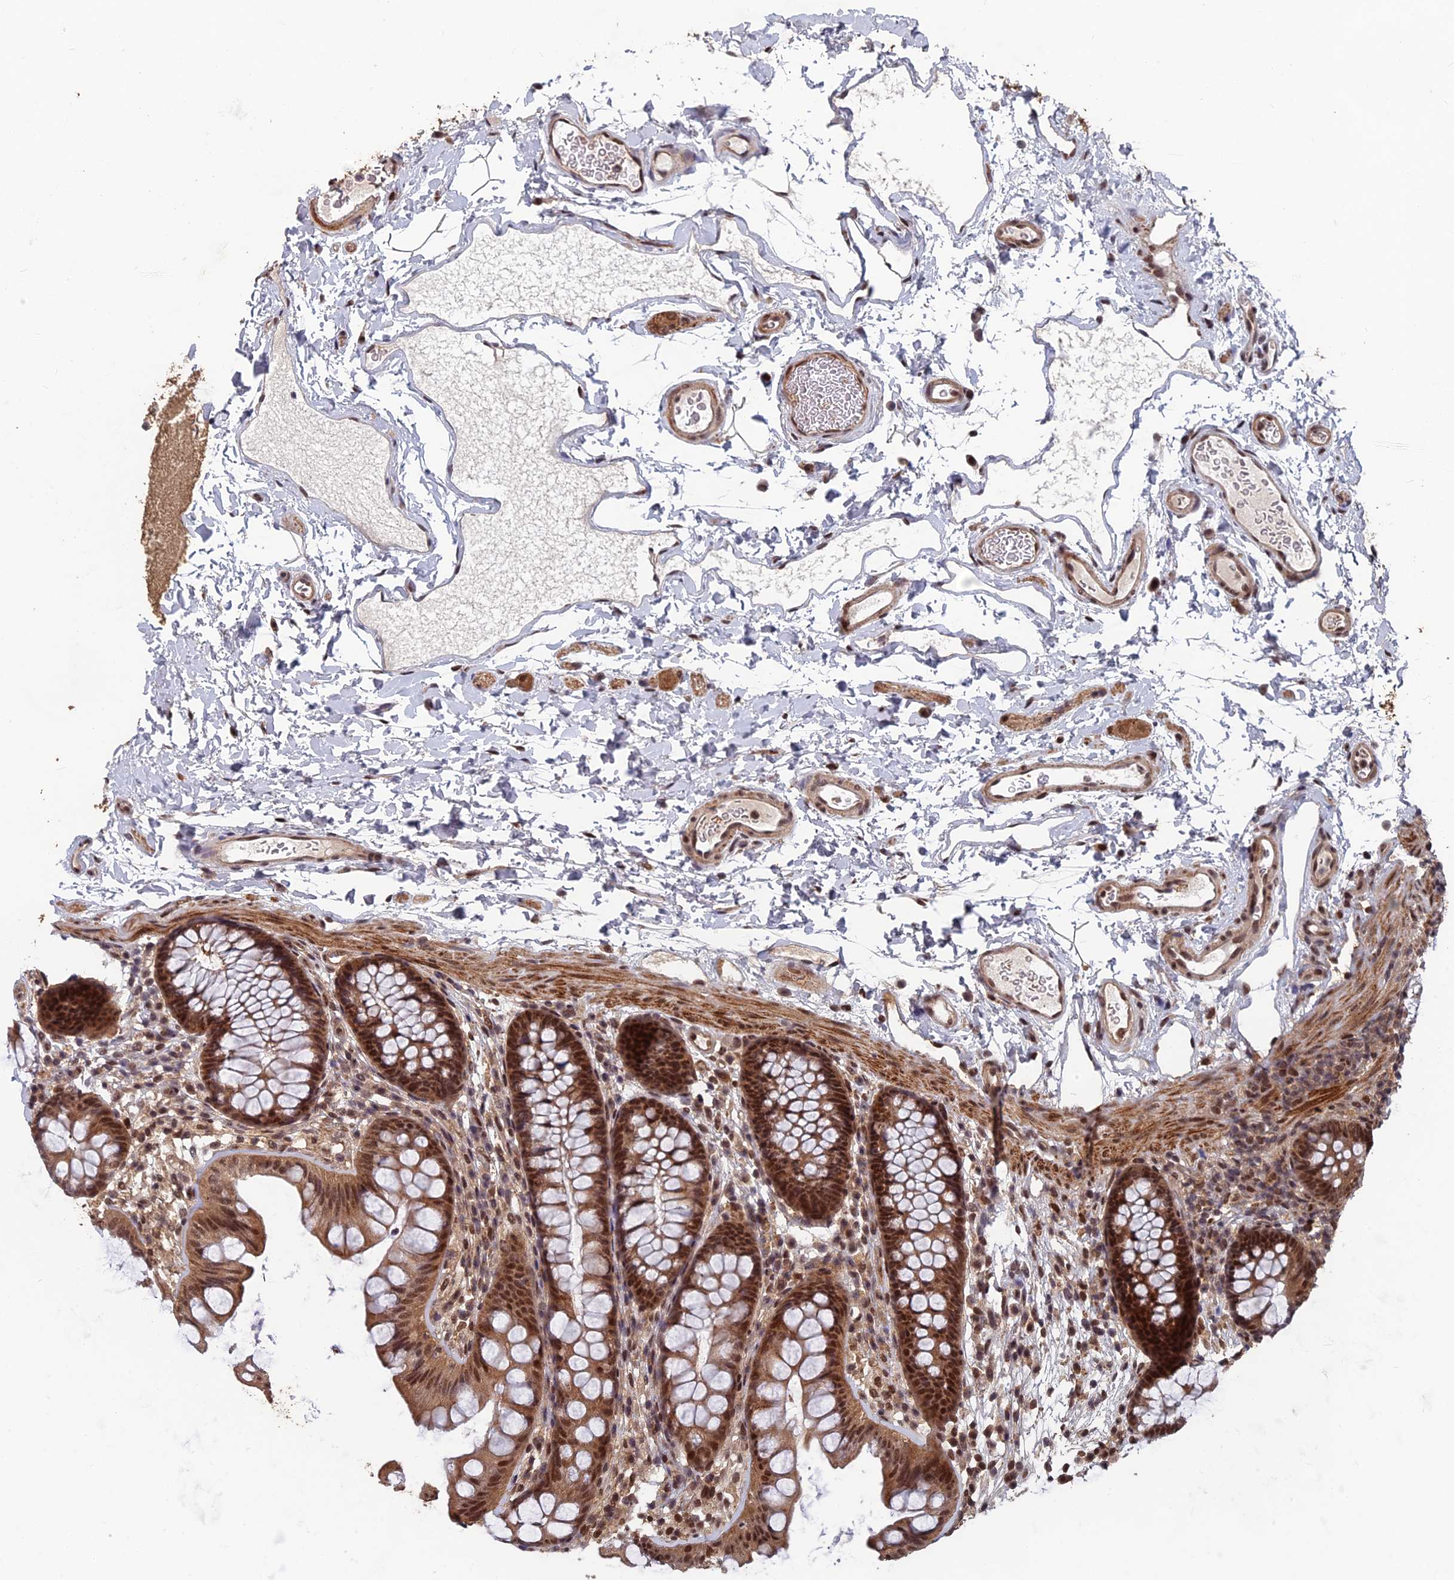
{"staining": {"intensity": "moderate", "quantity": ">75%", "location": "cytoplasmic/membranous,nuclear"}, "tissue": "colon", "cell_type": "Endothelial cells", "image_type": "normal", "snomed": [{"axis": "morphology", "description": "Normal tissue, NOS"}, {"axis": "topography", "description": "Colon"}], "caption": "Brown immunohistochemical staining in unremarkable colon exhibits moderate cytoplasmic/membranous,nuclear positivity in approximately >75% of endothelial cells.", "gene": "FAM53C", "patient": {"sex": "female", "age": 62}}